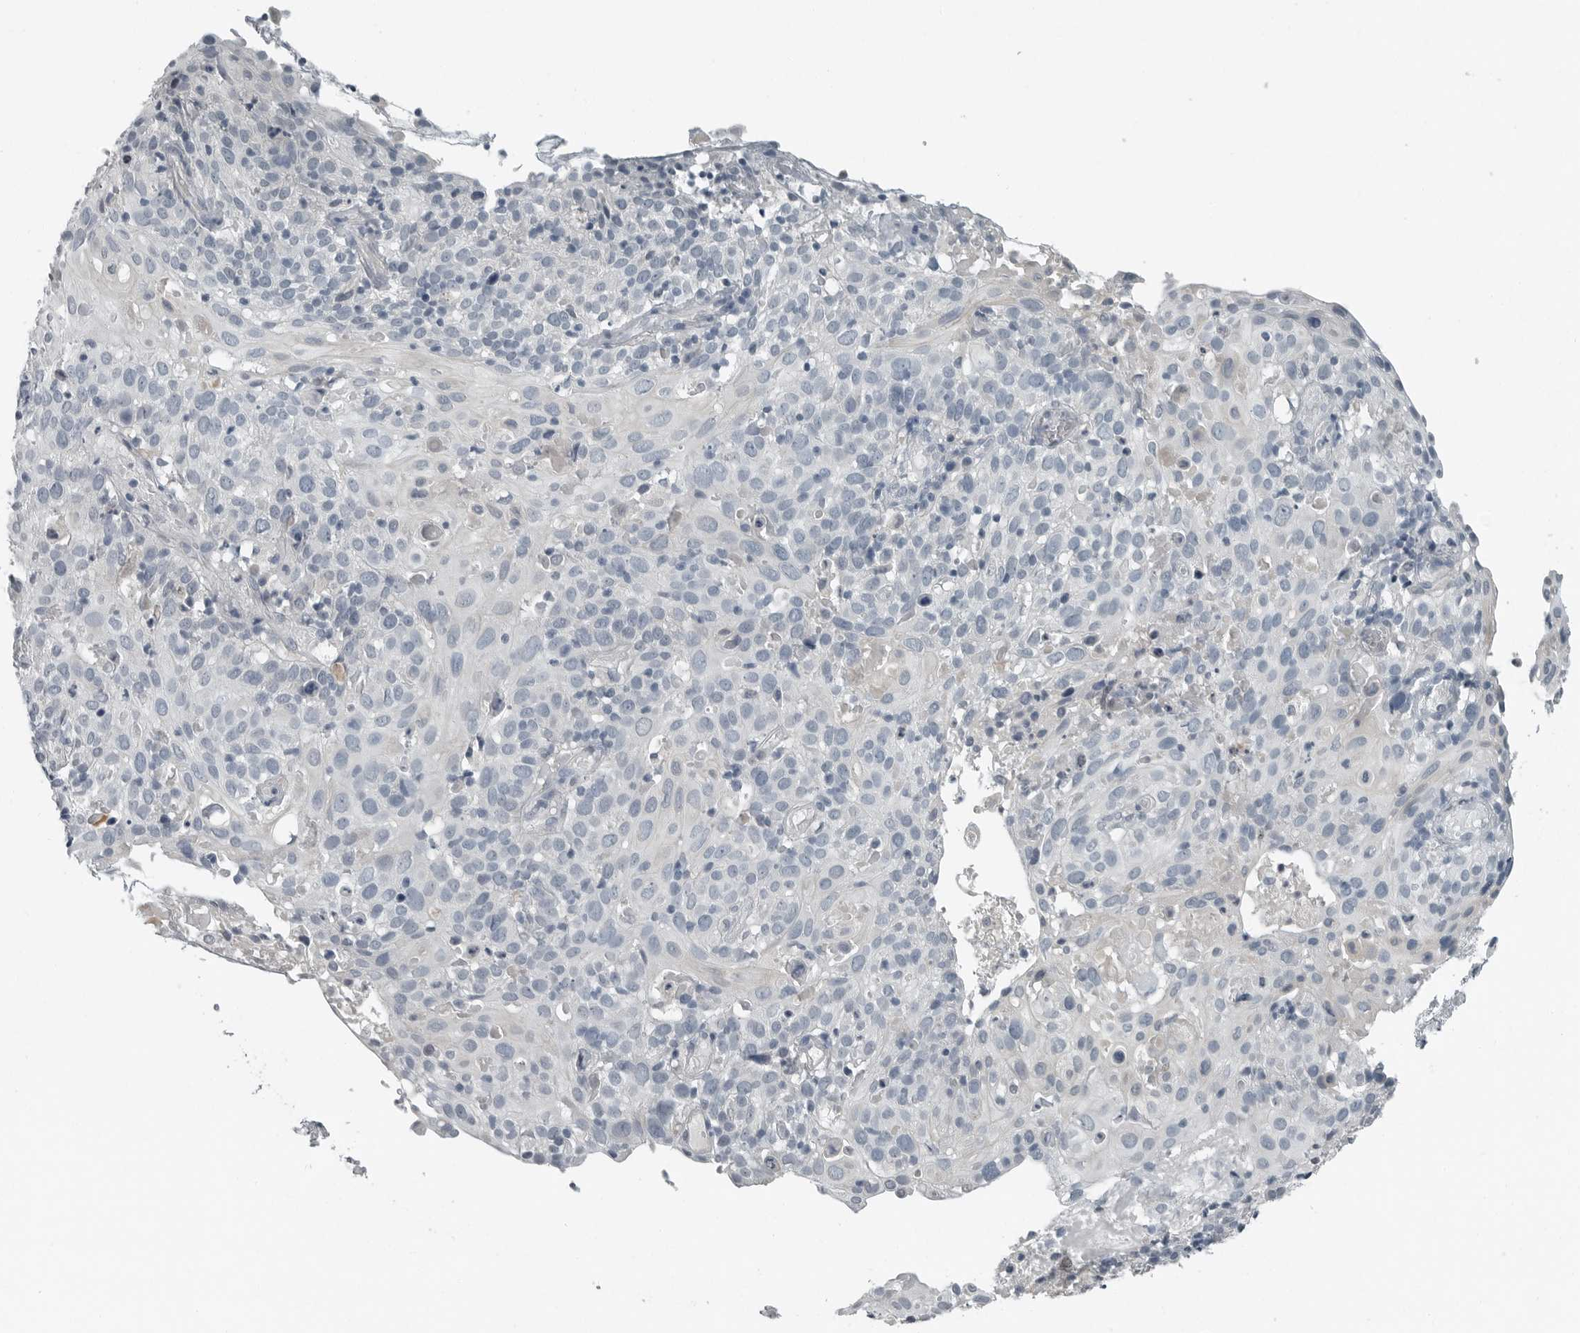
{"staining": {"intensity": "negative", "quantity": "none", "location": "none"}, "tissue": "cervical cancer", "cell_type": "Tumor cells", "image_type": "cancer", "snomed": [{"axis": "morphology", "description": "Squamous cell carcinoma, NOS"}, {"axis": "topography", "description": "Cervix"}], "caption": "This histopathology image is of cervical cancer stained with immunohistochemistry to label a protein in brown with the nuclei are counter-stained blue. There is no staining in tumor cells.", "gene": "KYAT1", "patient": {"sex": "female", "age": 74}}